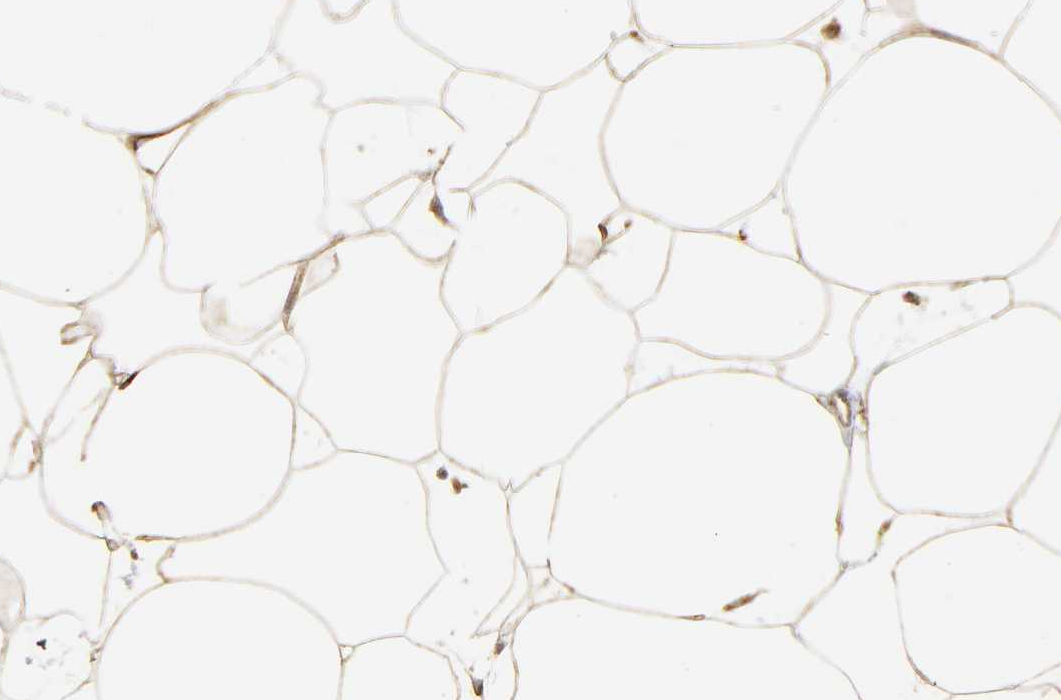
{"staining": {"intensity": "moderate", "quantity": ">75%", "location": "cytoplasmic/membranous"}, "tissue": "adipose tissue", "cell_type": "Adipocytes", "image_type": "normal", "snomed": [{"axis": "morphology", "description": "Normal tissue, NOS"}, {"axis": "morphology", "description": "Duct carcinoma"}, {"axis": "topography", "description": "Breast"}, {"axis": "topography", "description": "Adipose tissue"}], "caption": "Immunohistochemistry (DAB (3,3'-diaminobenzidine)) staining of unremarkable adipose tissue demonstrates moderate cytoplasmic/membranous protein expression in about >75% of adipocytes.", "gene": "POR", "patient": {"sex": "female", "age": 37}}